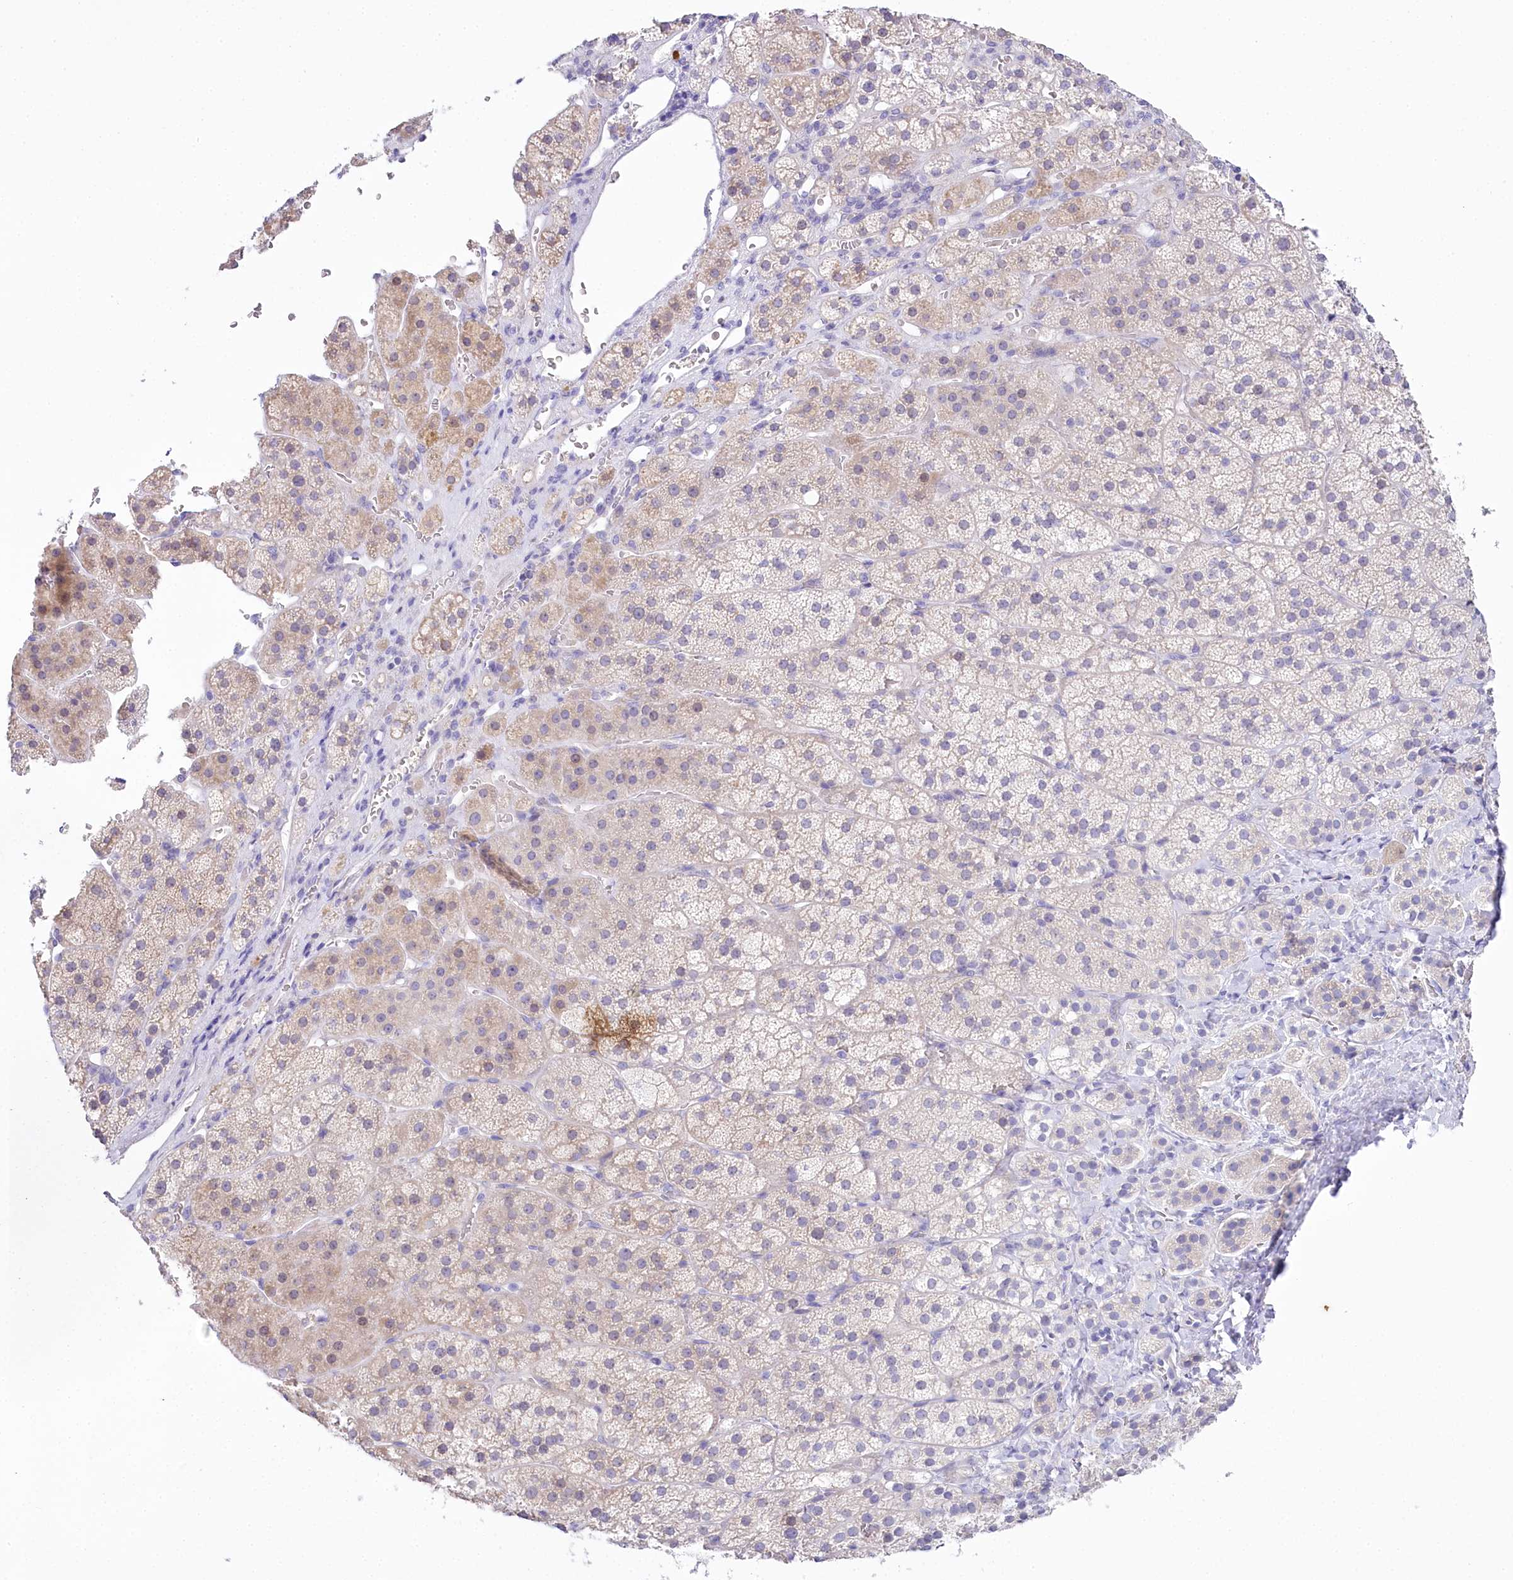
{"staining": {"intensity": "weak", "quantity": "25%-75%", "location": "cytoplasmic/membranous"}, "tissue": "adrenal gland", "cell_type": "Glandular cells", "image_type": "normal", "snomed": [{"axis": "morphology", "description": "Normal tissue, NOS"}, {"axis": "topography", "description": "Adrenal gland"}], "caption": "High-power microscopy captured an immunohistochemistry (IHC) photomicrograph of normal adrenal gland, revealing weak cytoplasmic/membranous staining in approximately 25%-75% of glandular cells.", "gene": "MYOZ1", "patient": {"sex": "female", "age": 44}}